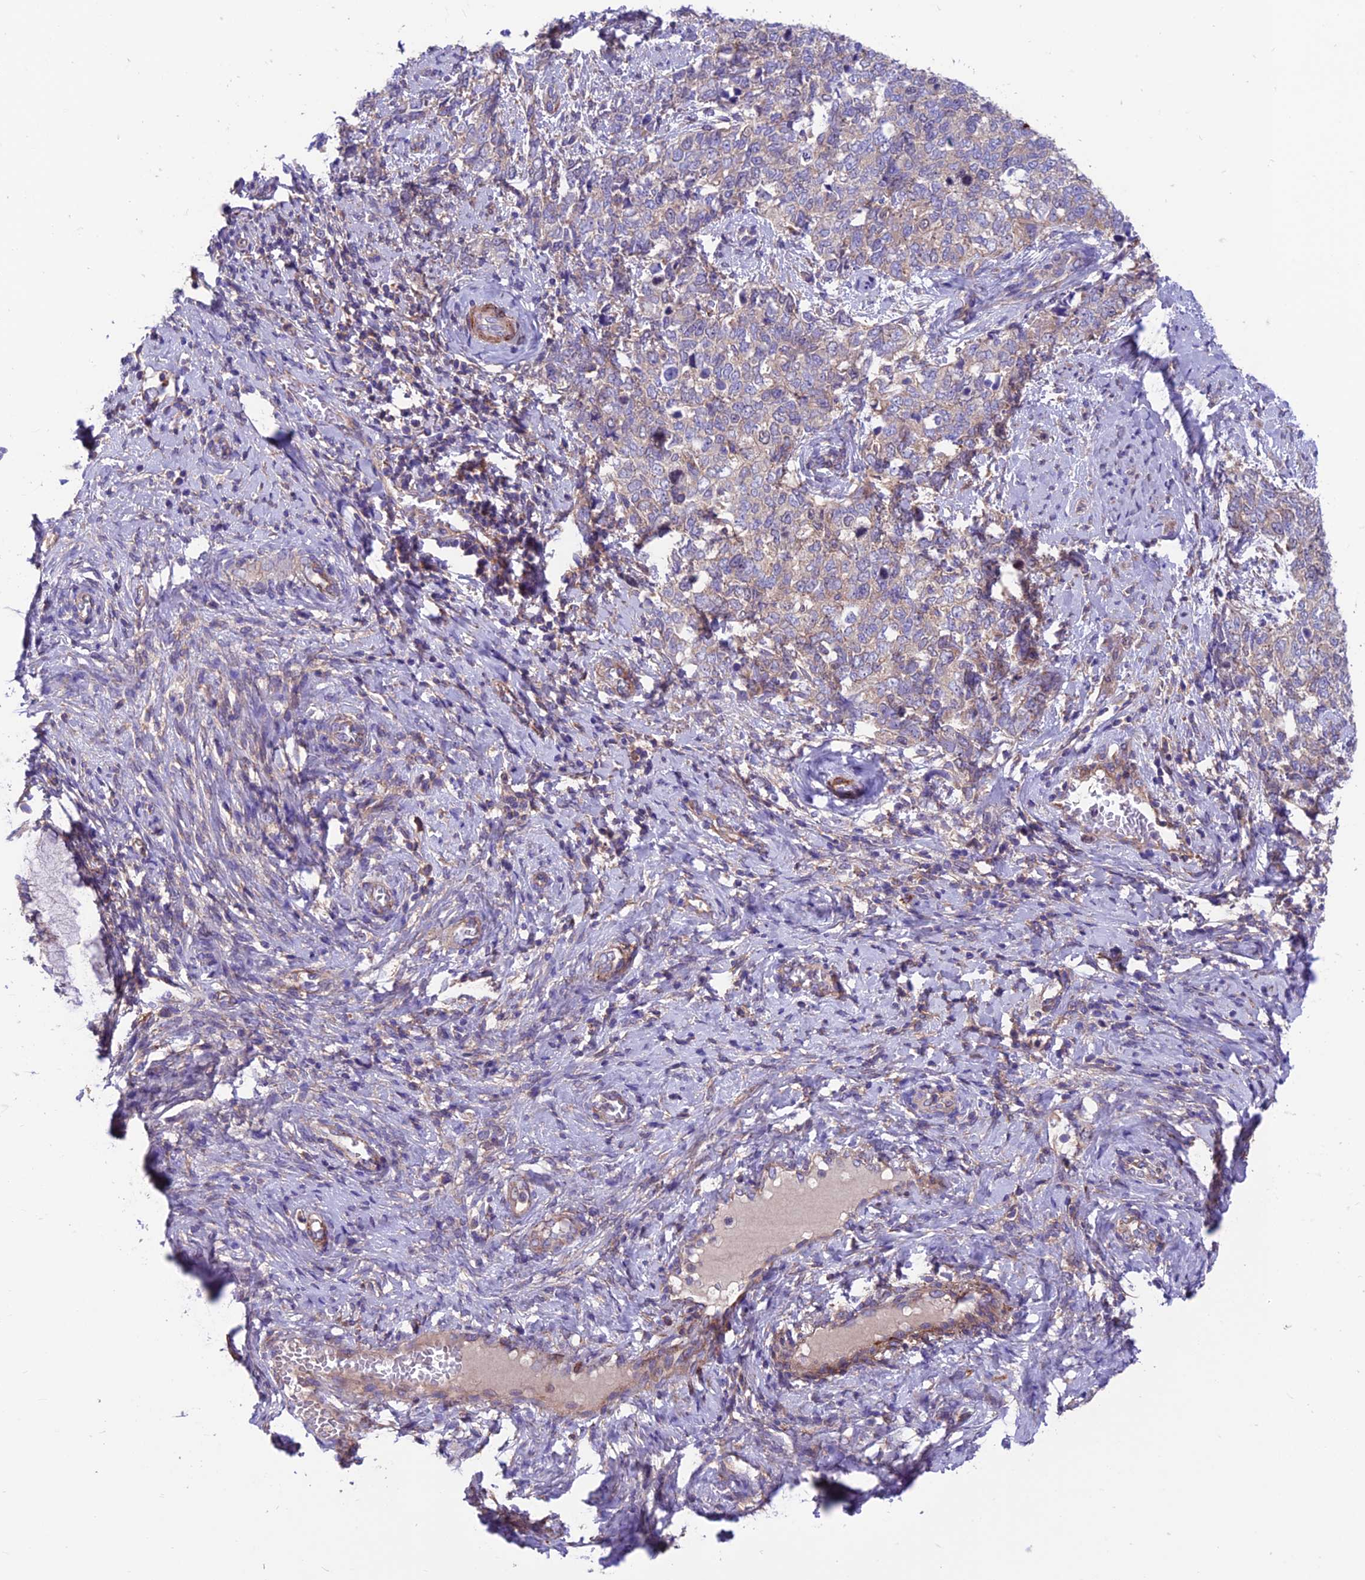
{"staining": {"intensity": "weak", "quantity": "<25%", "location": "cytoplasmic/membranous"}, "tissue": "cervical cancer", "cell_type": "Tumor cells", "image_type": "cancer", "snomed": [{"axis": "morphology", "description": "Squamous cell carcinoma, NOS"}, {"axis": "topography", "description": "Cervix"}], "caption": "DAB (3,3'-diaminobenzidine) immunohistochemical staining of human cervical cancer exhibits no significant positivity in tumor cells.", "gene": "VPS16", "patient": {"sex": "female", "age": 63}}